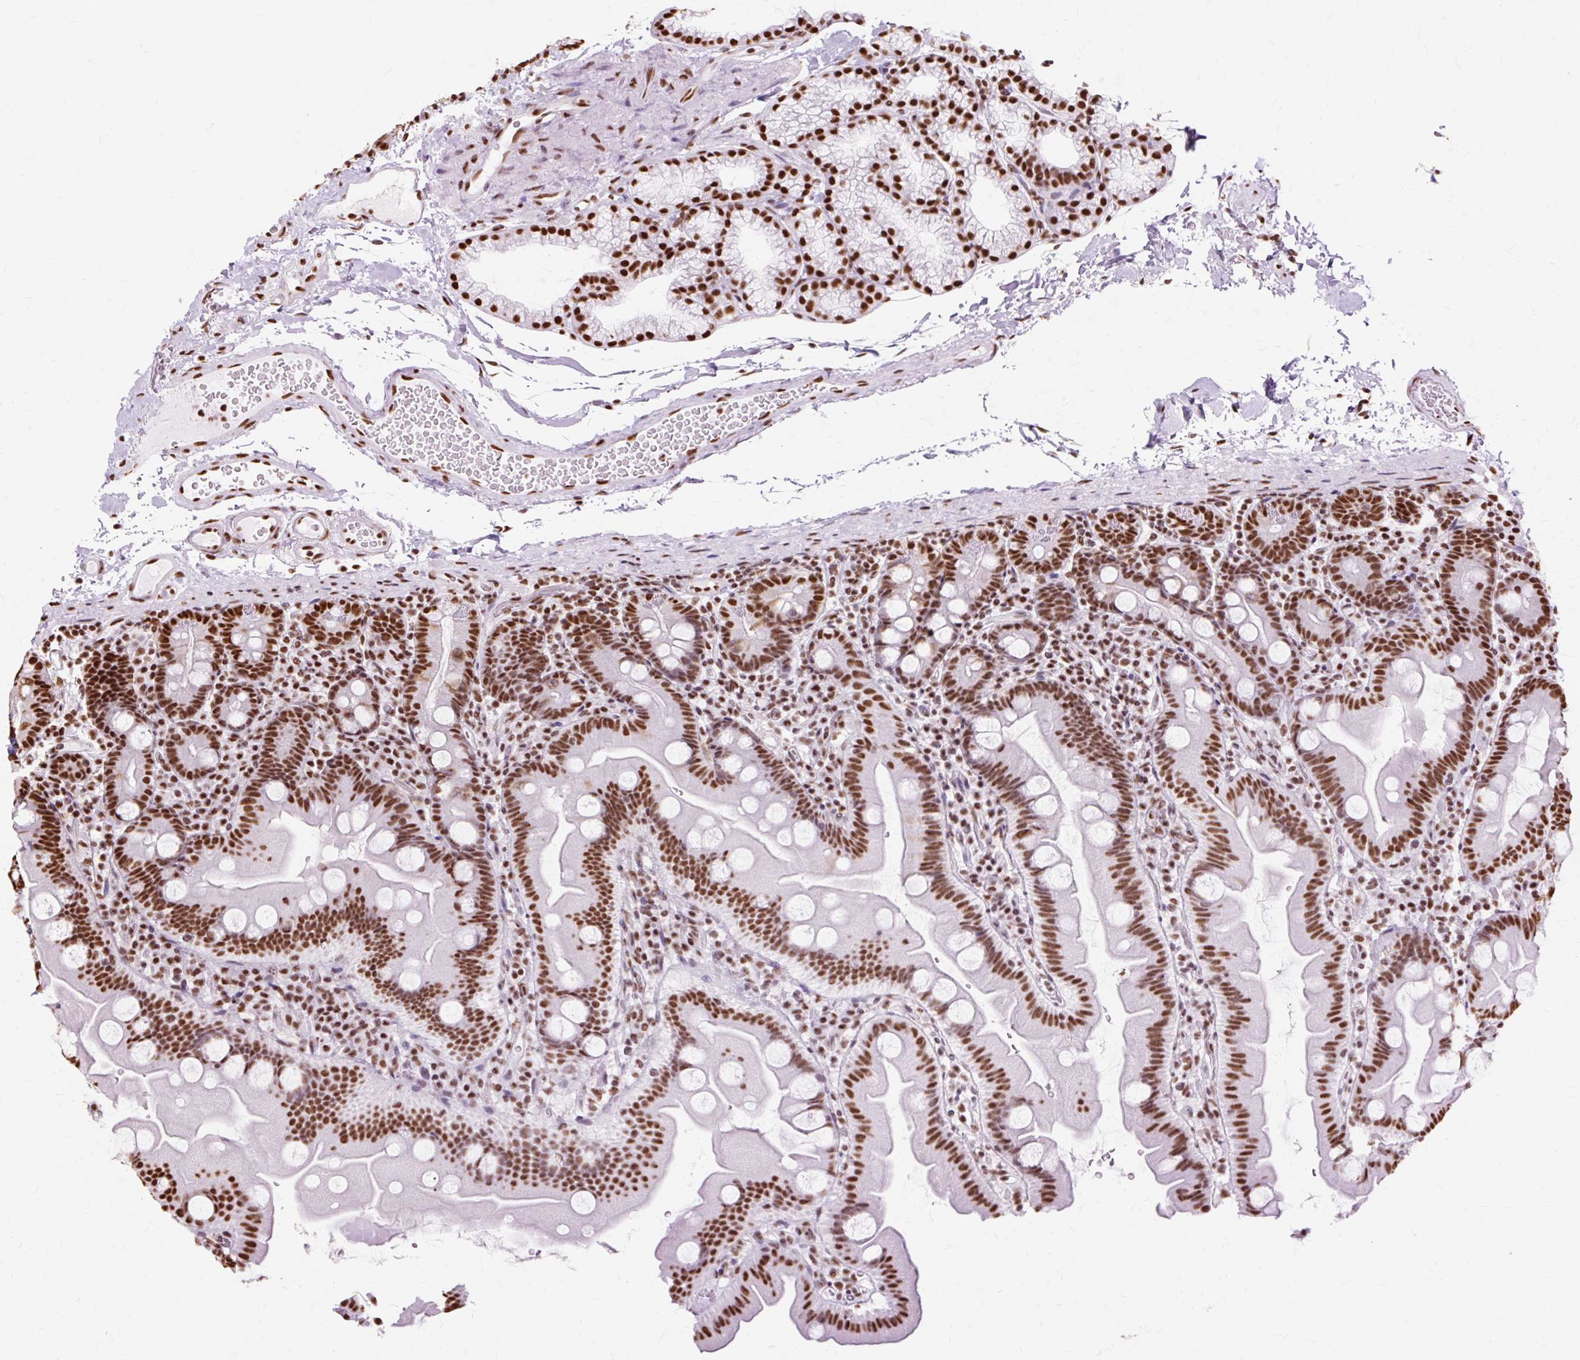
{"staining": {"intensity": "strong", "quantity": ">75%", "location": "nuclear"}, "tissue": "small intestine", "cell_type": "Glandular cells", "image_type": "normal", "snomed": [{"axis": "morphology", "description": "Normal tissue, NOS"}, {"axis": "topography", "description": "Small intestine"}], "caption": "The image shows staining of unremarkable small intestine, revealing strong nuclear protein positivity (brown color) within glandular cells. The protein of interest is shown in brown color, while the nuclei are stained blue.", "gene": "XRCC6", "patient": {"sex": "female", "age": 68}}